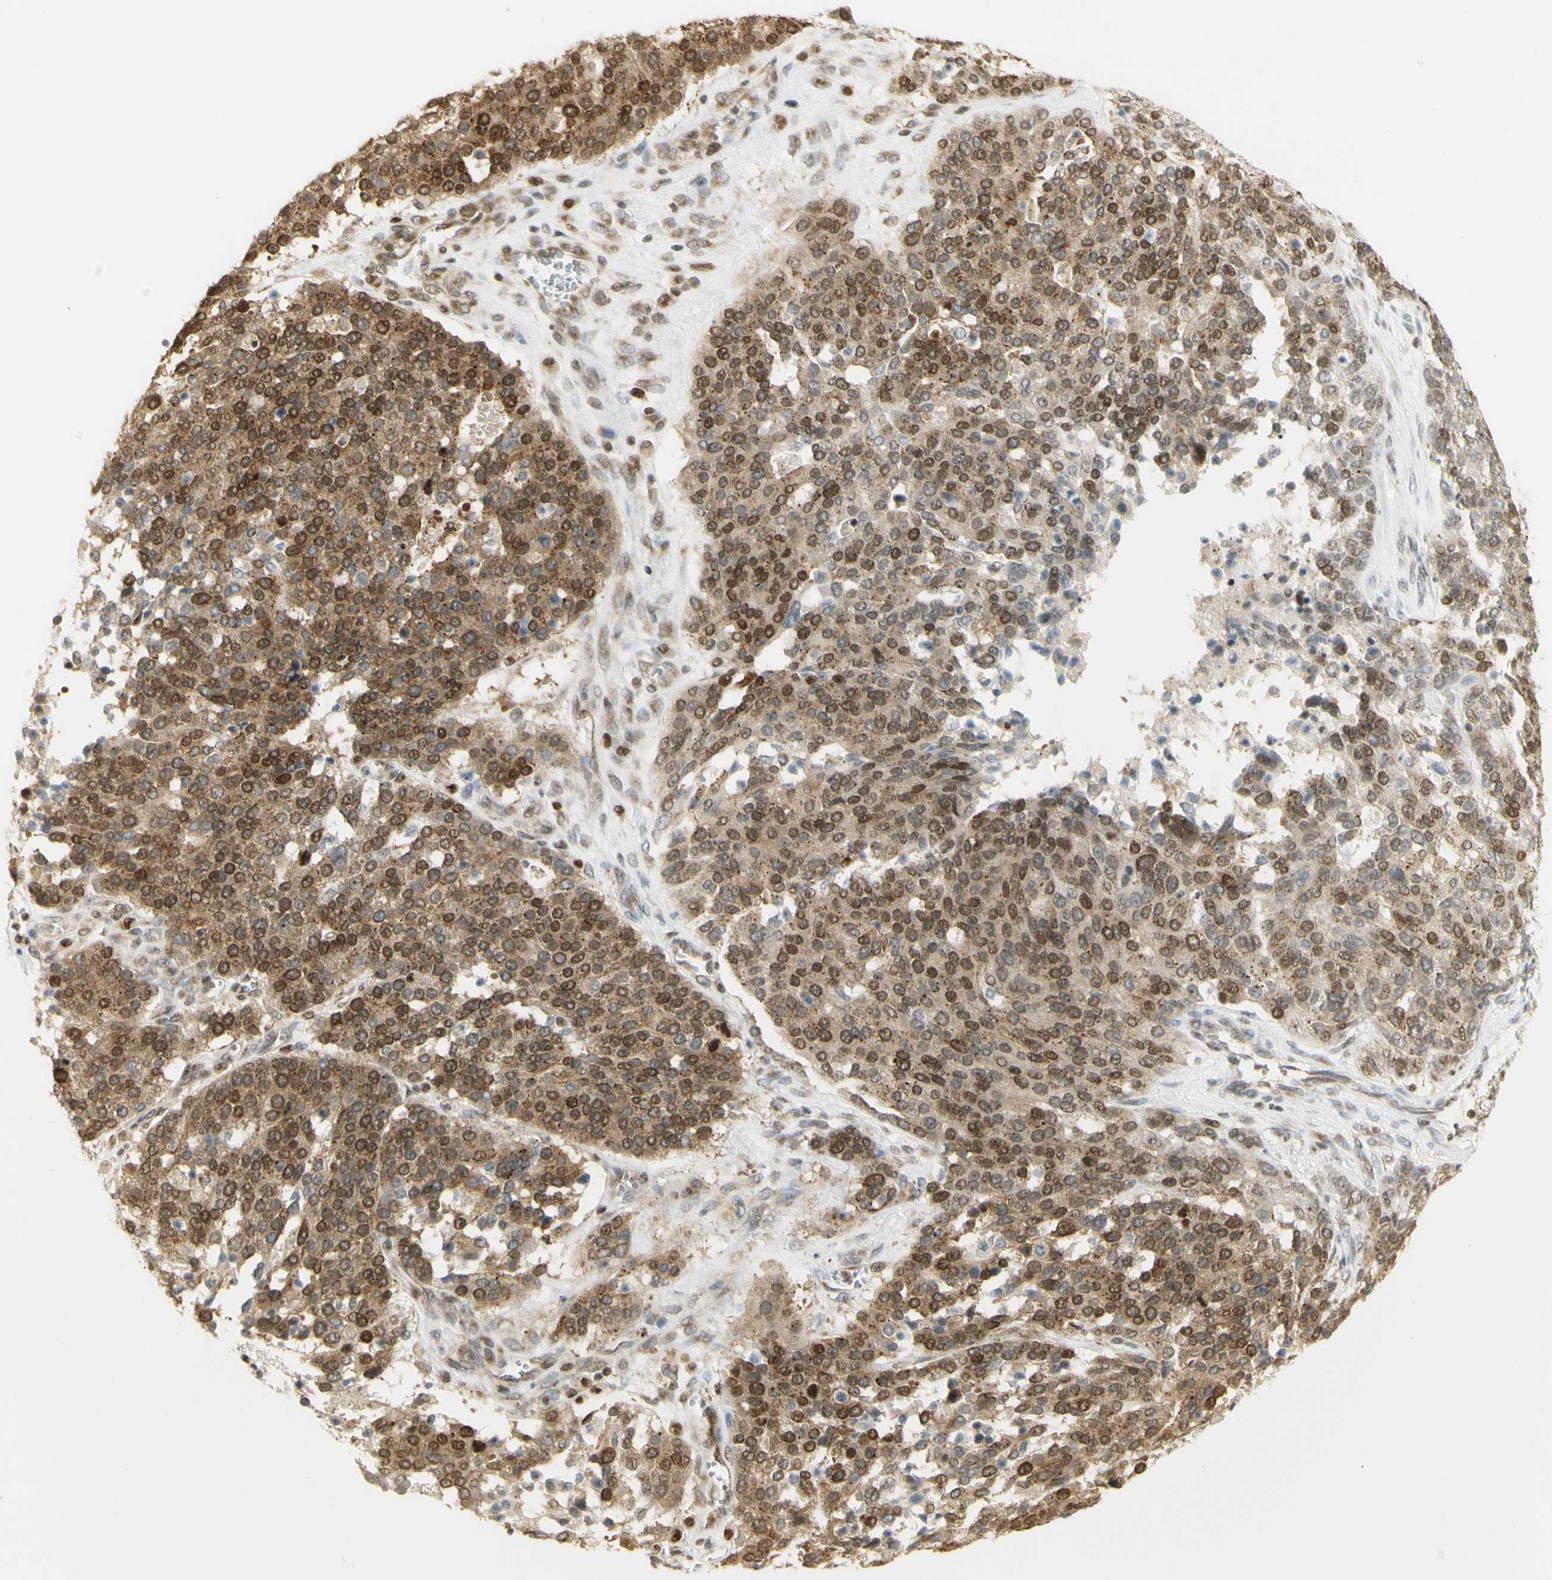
{"staining": {"intensity": "moderate", "quantity": ">75%", "location": "cytoplasmic/membranous,nuclear"}, "tissue": "ovarian cancer", "cell_type": "Tumor cells", "image_type": "cancer", "snomed": [{"axis": "morphology", "description": "Cystadenocarcinoma, serous, NOS"}, {"axis": "topography", "description": "Ovary"}], "caption": "Brown immunohistochemical staining in human ovarian cancer (serous cystadenocarcinoma) reveals moderate cytoplasmic/membranous and nuclear expression in about >75% of tumor cells.", "gene": "KIF11", "patient": {"sex": "female", "age": 44}}